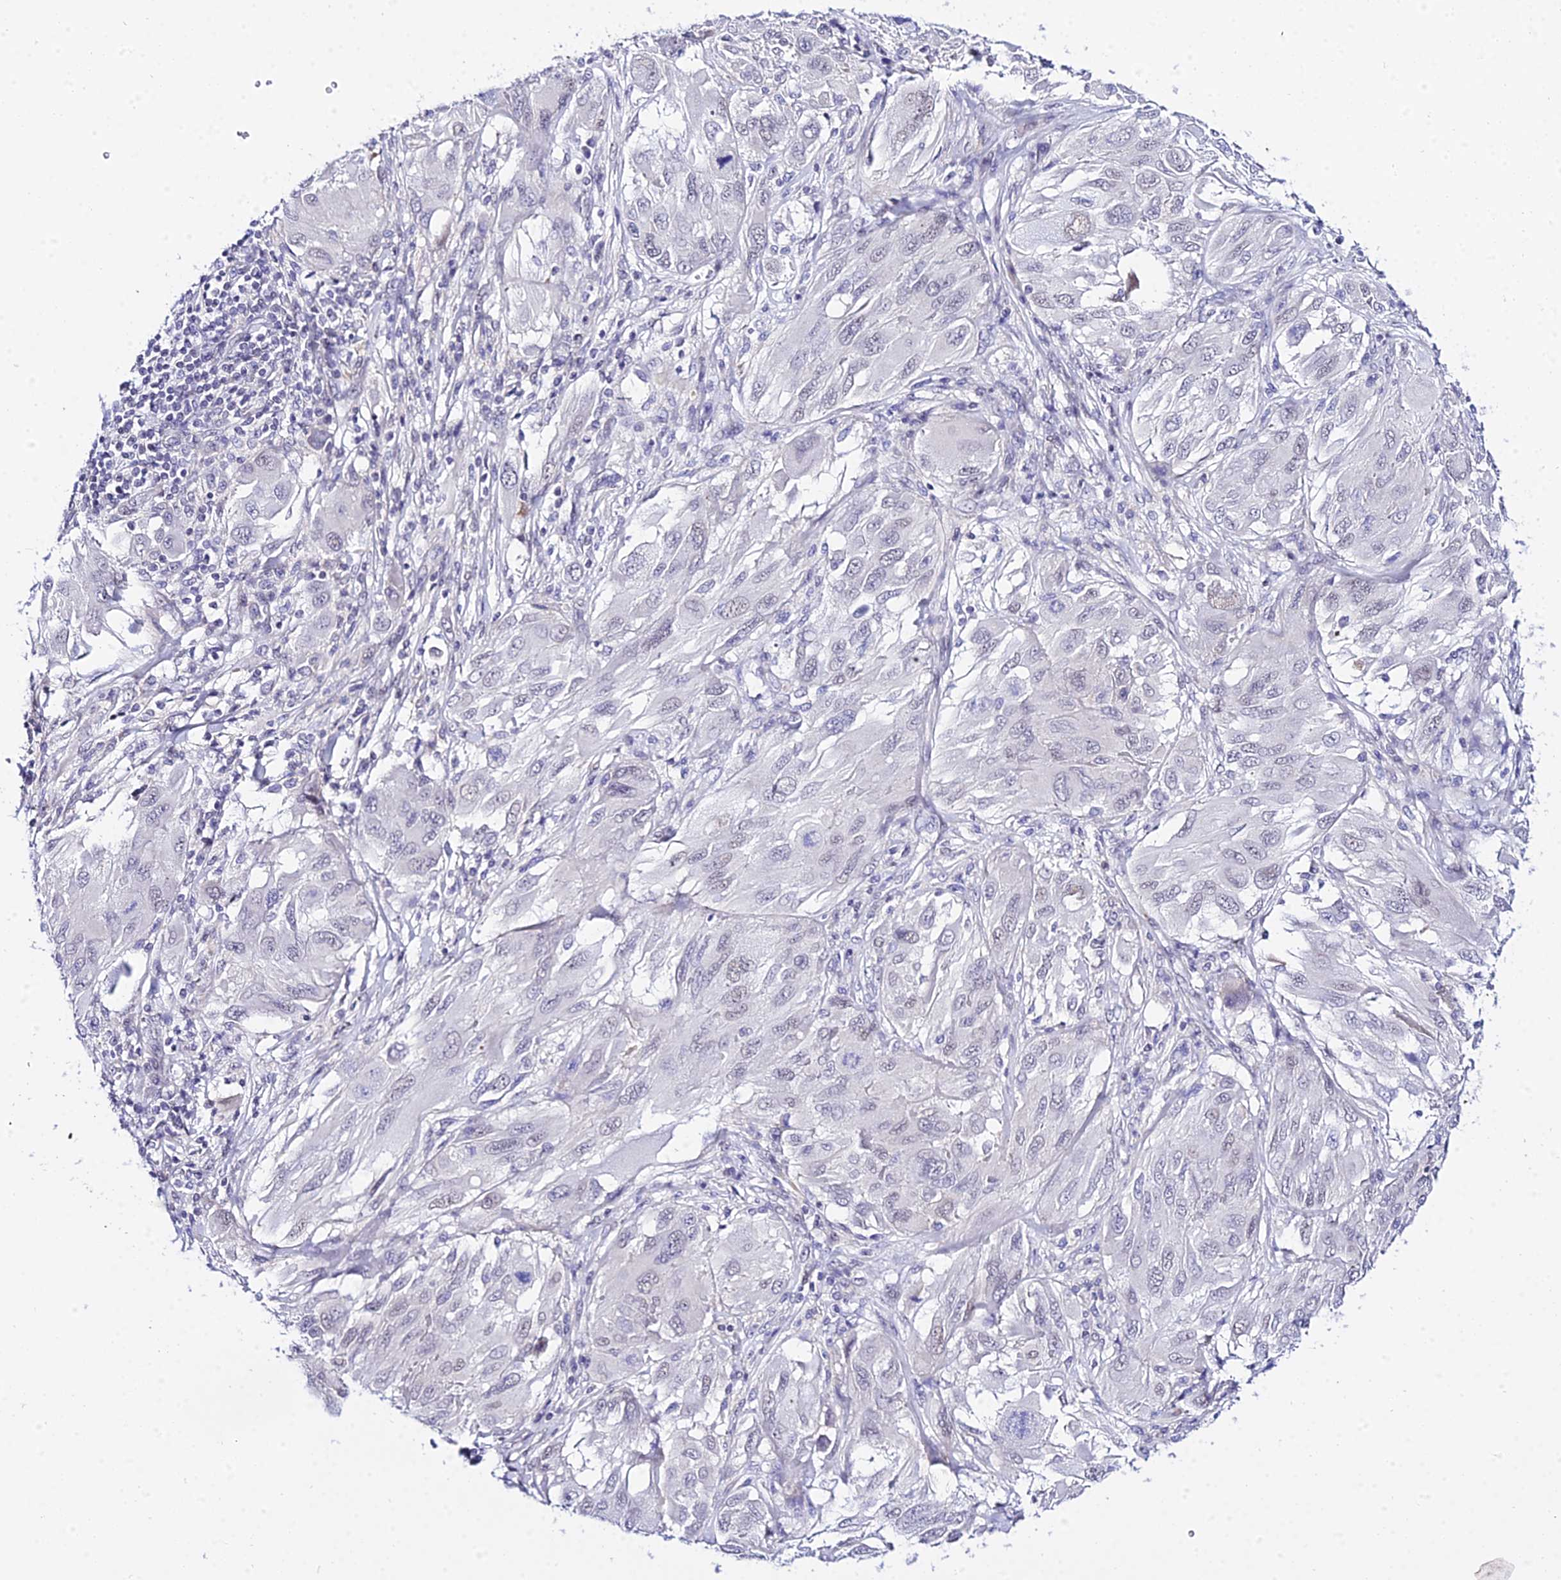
{"staining": {"intensity": "negative", "quantity": "none", "location": "none"}, "tissue": "melanoma", "cell_type": "Tumor cells", "image_type": "cancer", "snomed": [{"axis": "morphology", "description": "Malignant melanoma, NOS"}, {"axis": "topography", "description": "Skin"}], "caption": "Immunohistochemistry photomicrograph of neoplastic tissue: melanoma stained with DAB shows no significant protein expression in tumor cells.", "gene": "ZNF628", "patient": {"sex": "female", "age": 91}}